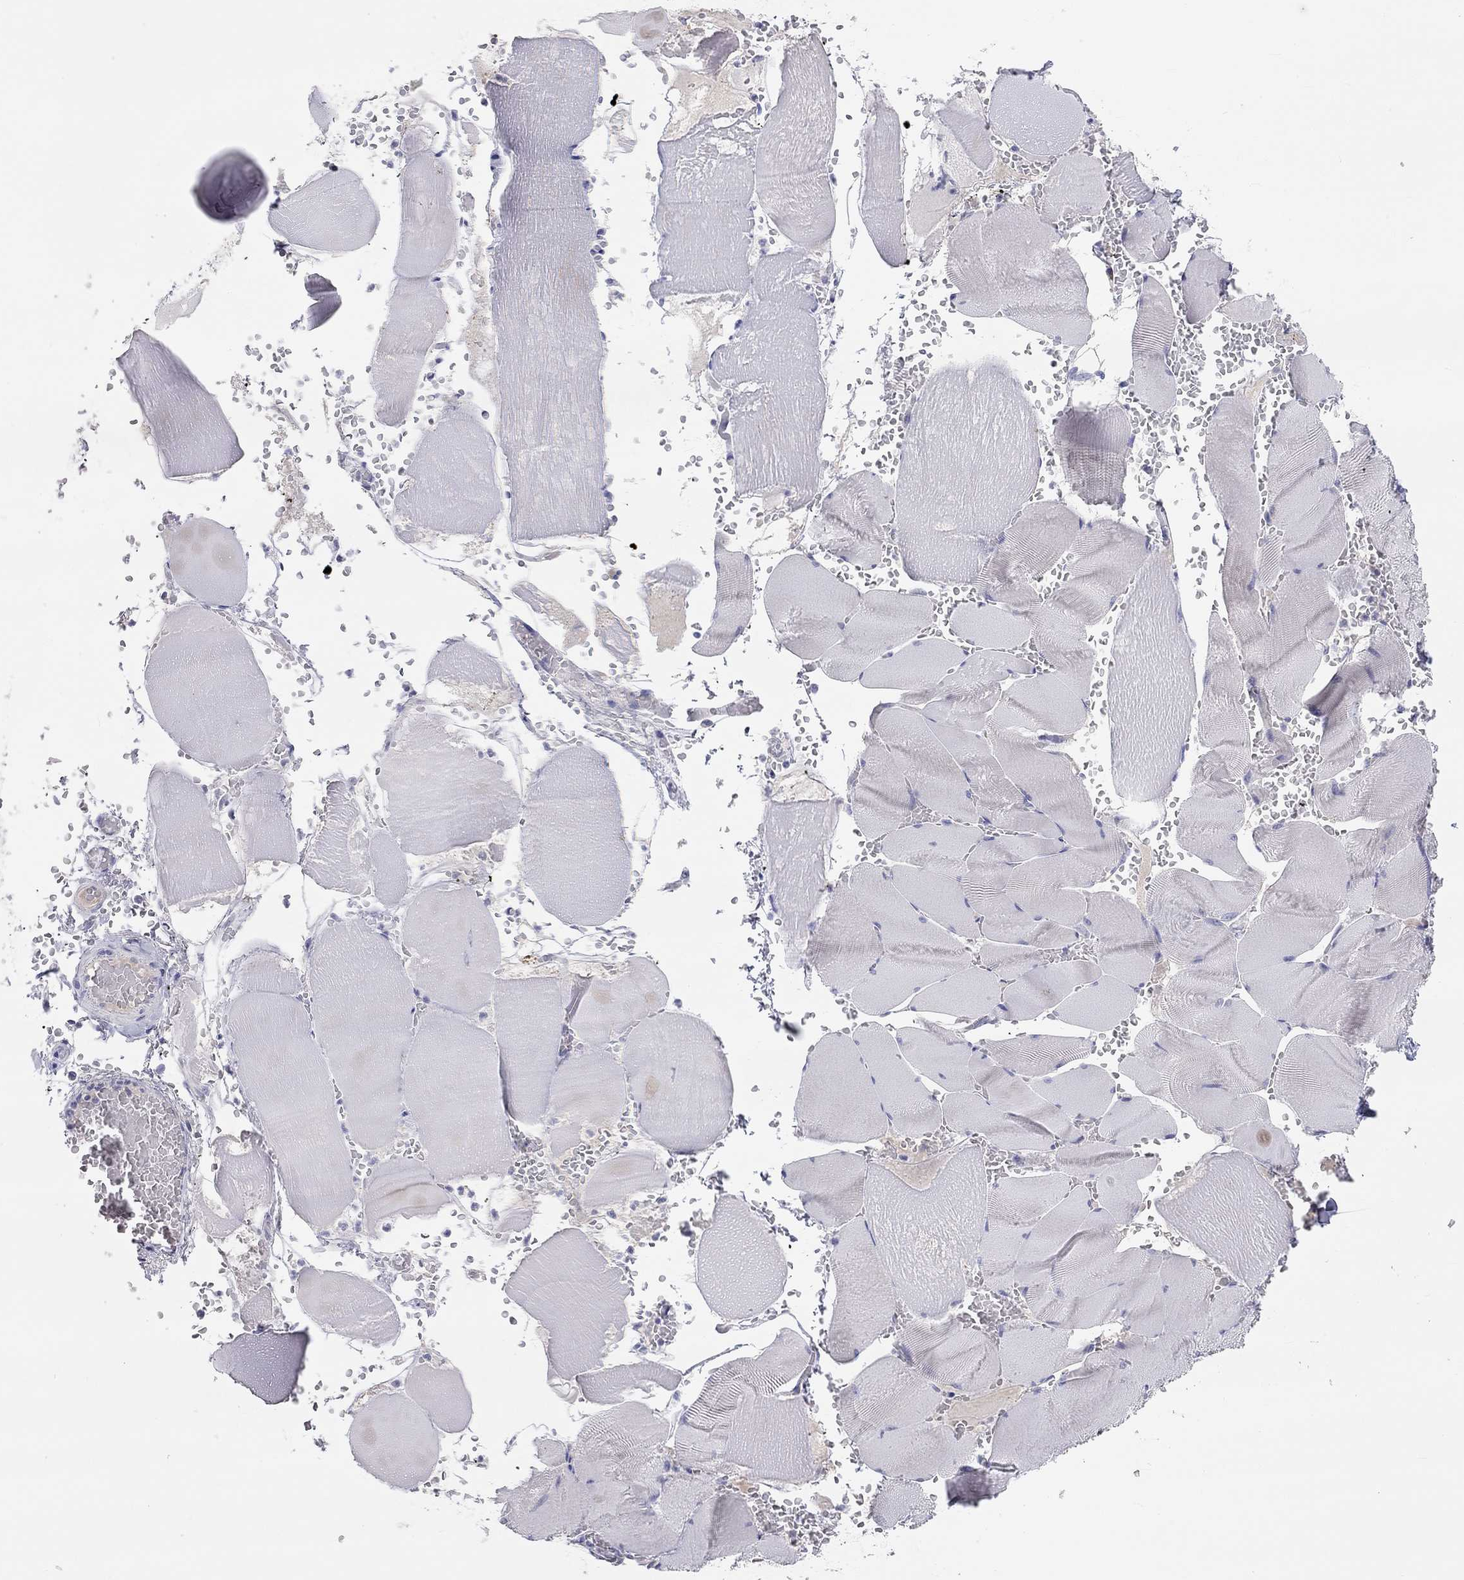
{"staining": {"intensity": "negative", "quantity": "none", "location": "none"}, "tissue": "skeletal muscle", "cell_type": "Myocytes", "image_type": "normal", "snomed": [{"axis": "morphology", "description": "Normal tissue, NOS"}, {"axis": "topography", "description": "Skeletal muscle"}], "caption": "Immunohistochemical staining of unremarkable skeletal muscle shows no significant positivity in myocytes. The staining is performed using DAB (3,3'-diaminobenzidine) brown chromogen with nuclei counter-stained in using hematoxylin.", "gene": "ST7L", "patient": {"sex": "male", "age": 56}}